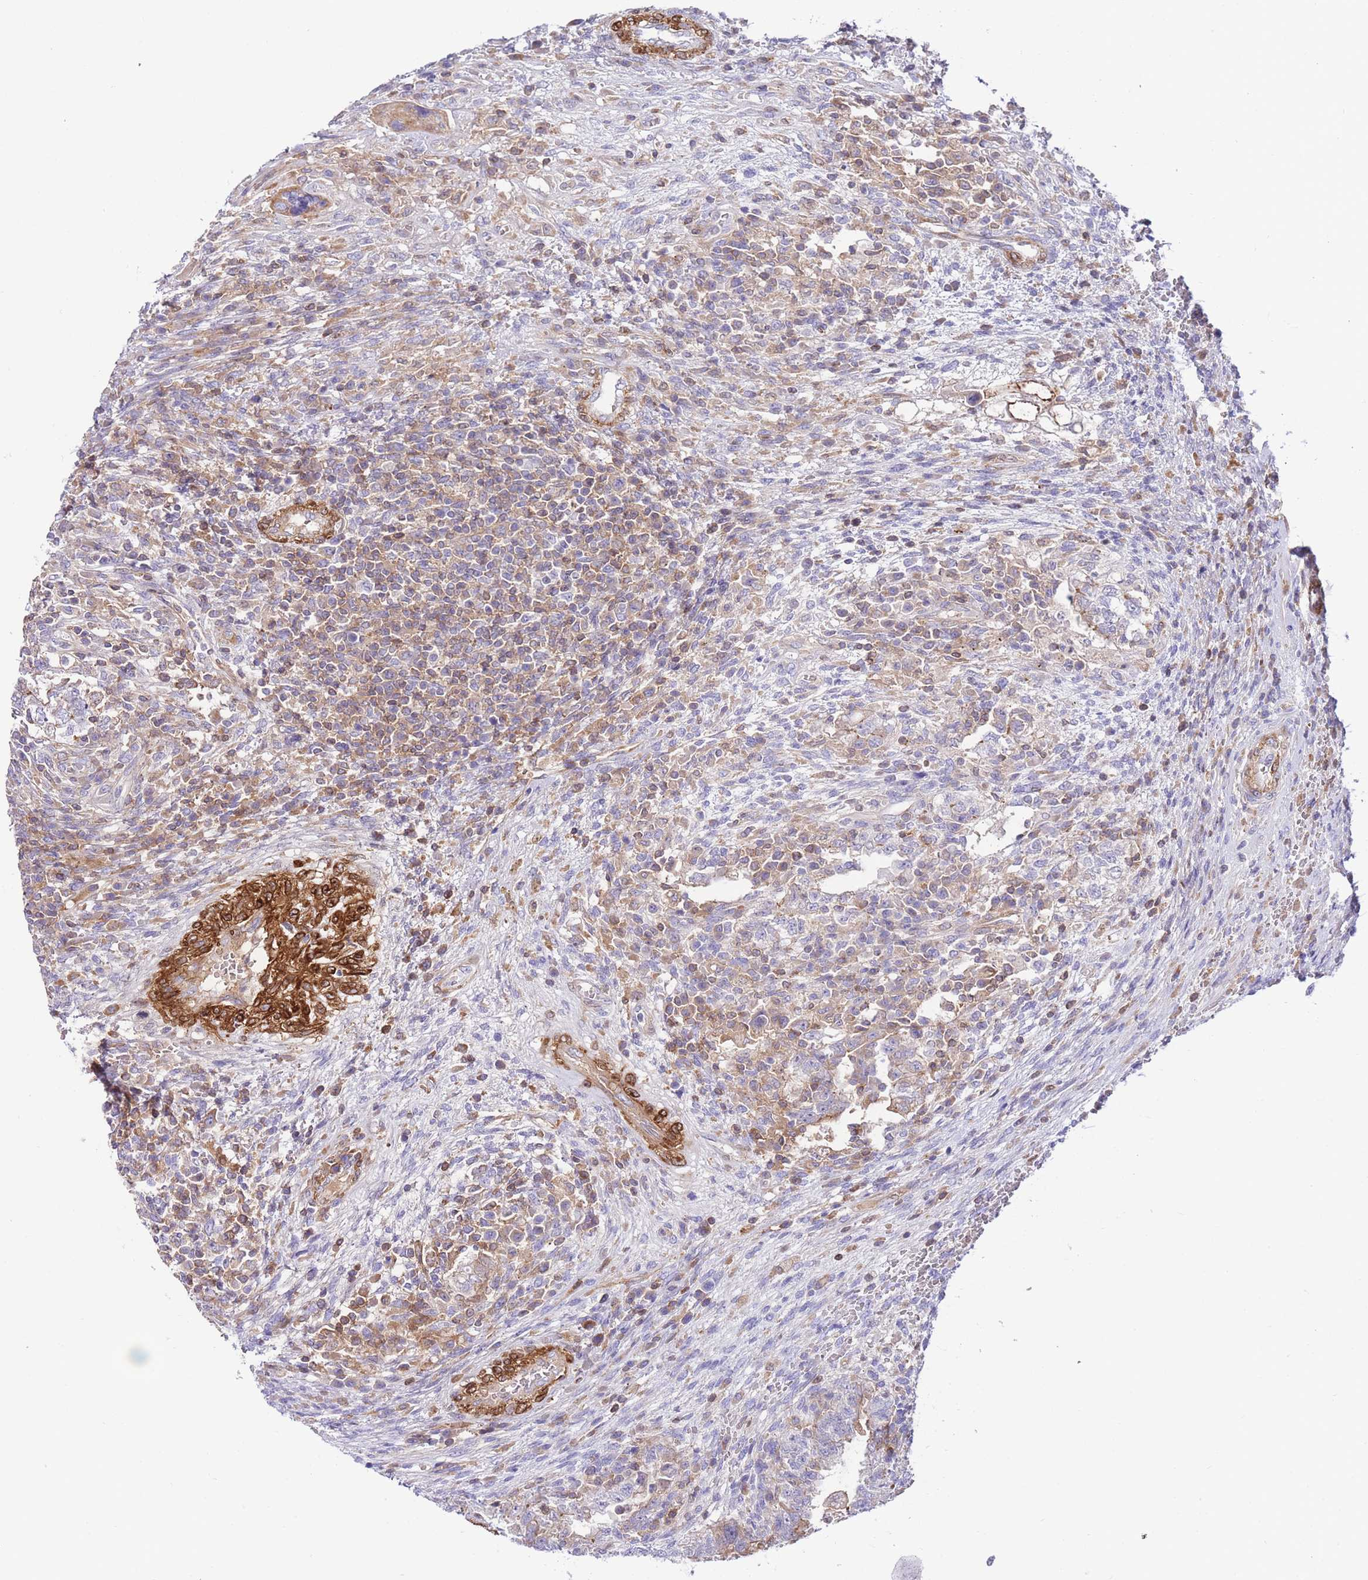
{"staining": {"intensity": "weak", "quantity": "<25%", "location": "cytoplasmic/membranous"}, "tissue": "testis cancer", "cell_type": "Tumor cells", "image_type": "cancer", "snomed": [{"axis": "morphology", "description": "Carcinoma, Embryonal, NOS"}, {"axis": "topography", "description": "Testis"}], "caption": "Immunohistochemical staining of testis cancer (embryonal carcinoma) displays no significant staining in tumor cells.", "gene": "FBN3", "patient": {"sex": "male", "age": 26}}